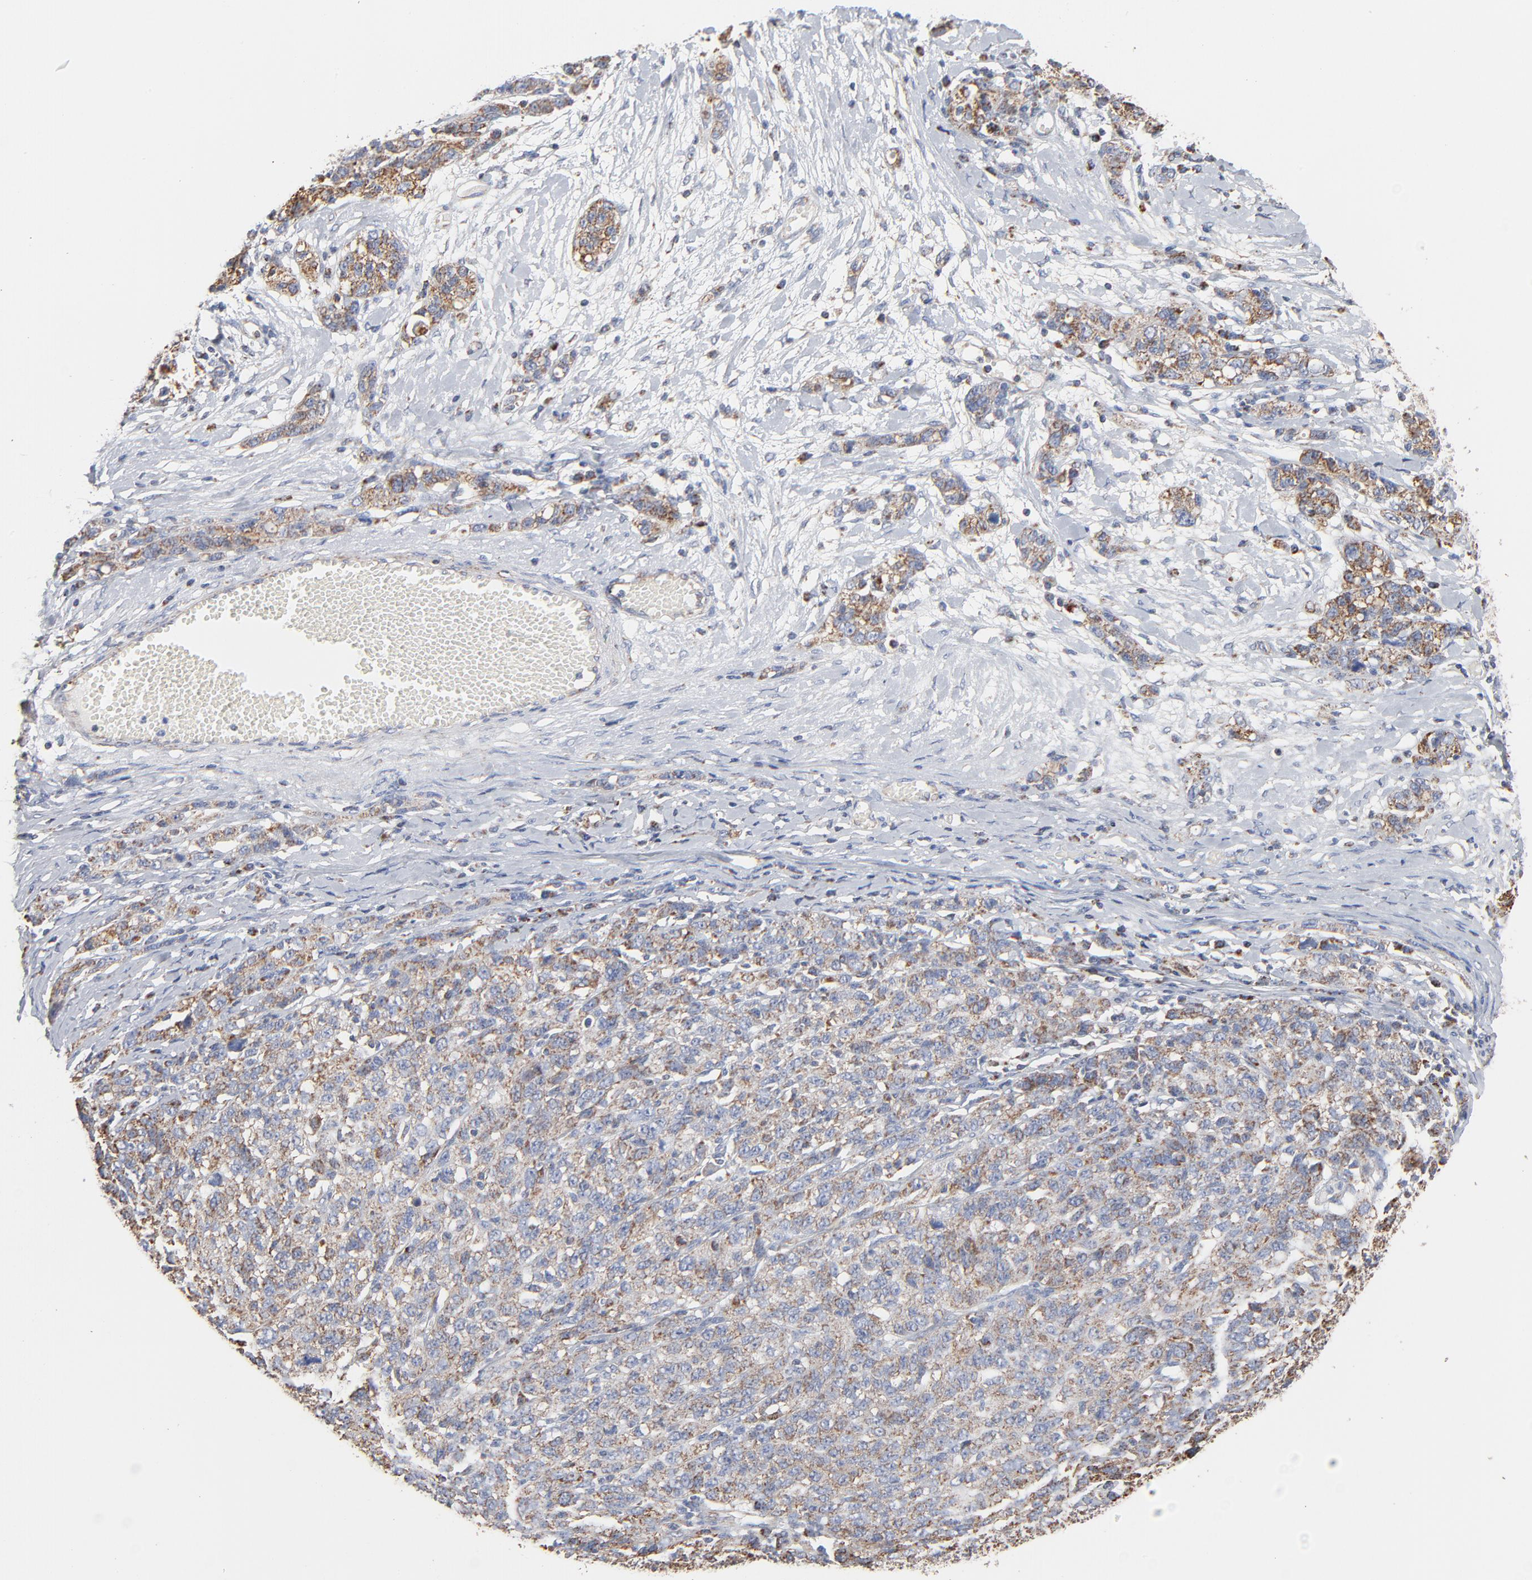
{"staining": {"intensity": "moderate", "quantity": ">75%", "location": "cytoplasmic/membranous"}, "tissue": "ovarian cancer", "cell_type": "Tumor cells", "image_type": "cancer", "snomed": [{"axis": "morphology", "description": "Cystadenocarcinoma, serous, NOS"}, {"axis": "topography", "description": "Ovary"}], "caption": "Brown immunohistochemical staining in ovarian cancer reveals moderate cytoplasmic/membranous positivity in approximately >75% of tumor cells. (Brightfield microscopy of DAB IHC at high magnification).", "gene": "UQCRC1", "patient": {"sex": "female", "age": 71}}